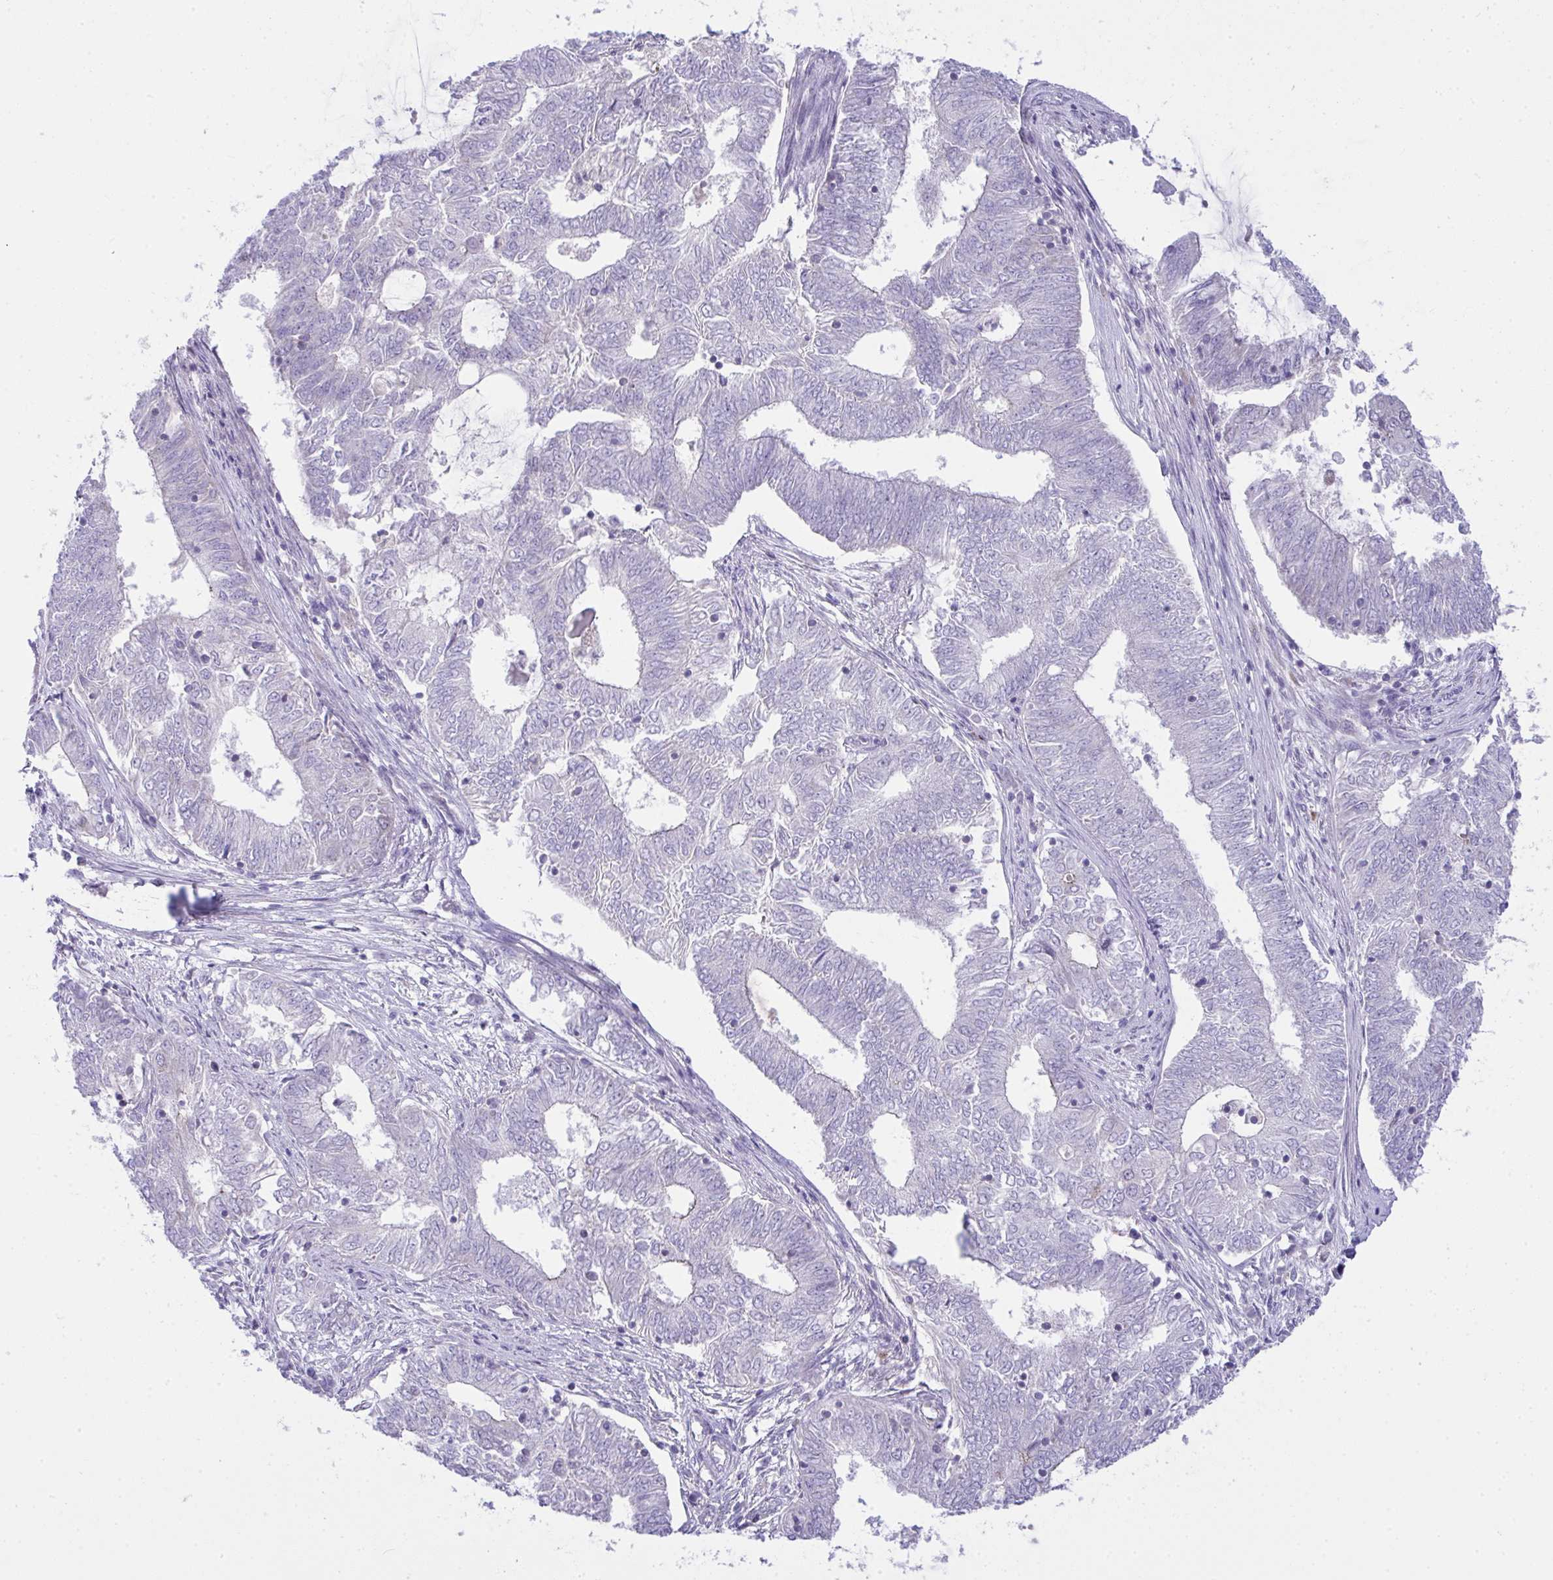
{"staining": {"intensity": "negative", "quantity": "none", "location": "none"}, "tissue": "endometrial cancer", "cell_type": "Tumor cells", "image_type": "cancer", "snomed": [{"axis": "morphology", "description": "Adenocarcinoma, NOS"}, {"axis": "topography", "description": "Endometrium"}], "caption": "Photomicrograph shows no significant protein staining in tumor cells of adenocarcinoma (endometrial).", "gene": "PLA2G12B", "patient": {"sex": "female", "age": 62}}